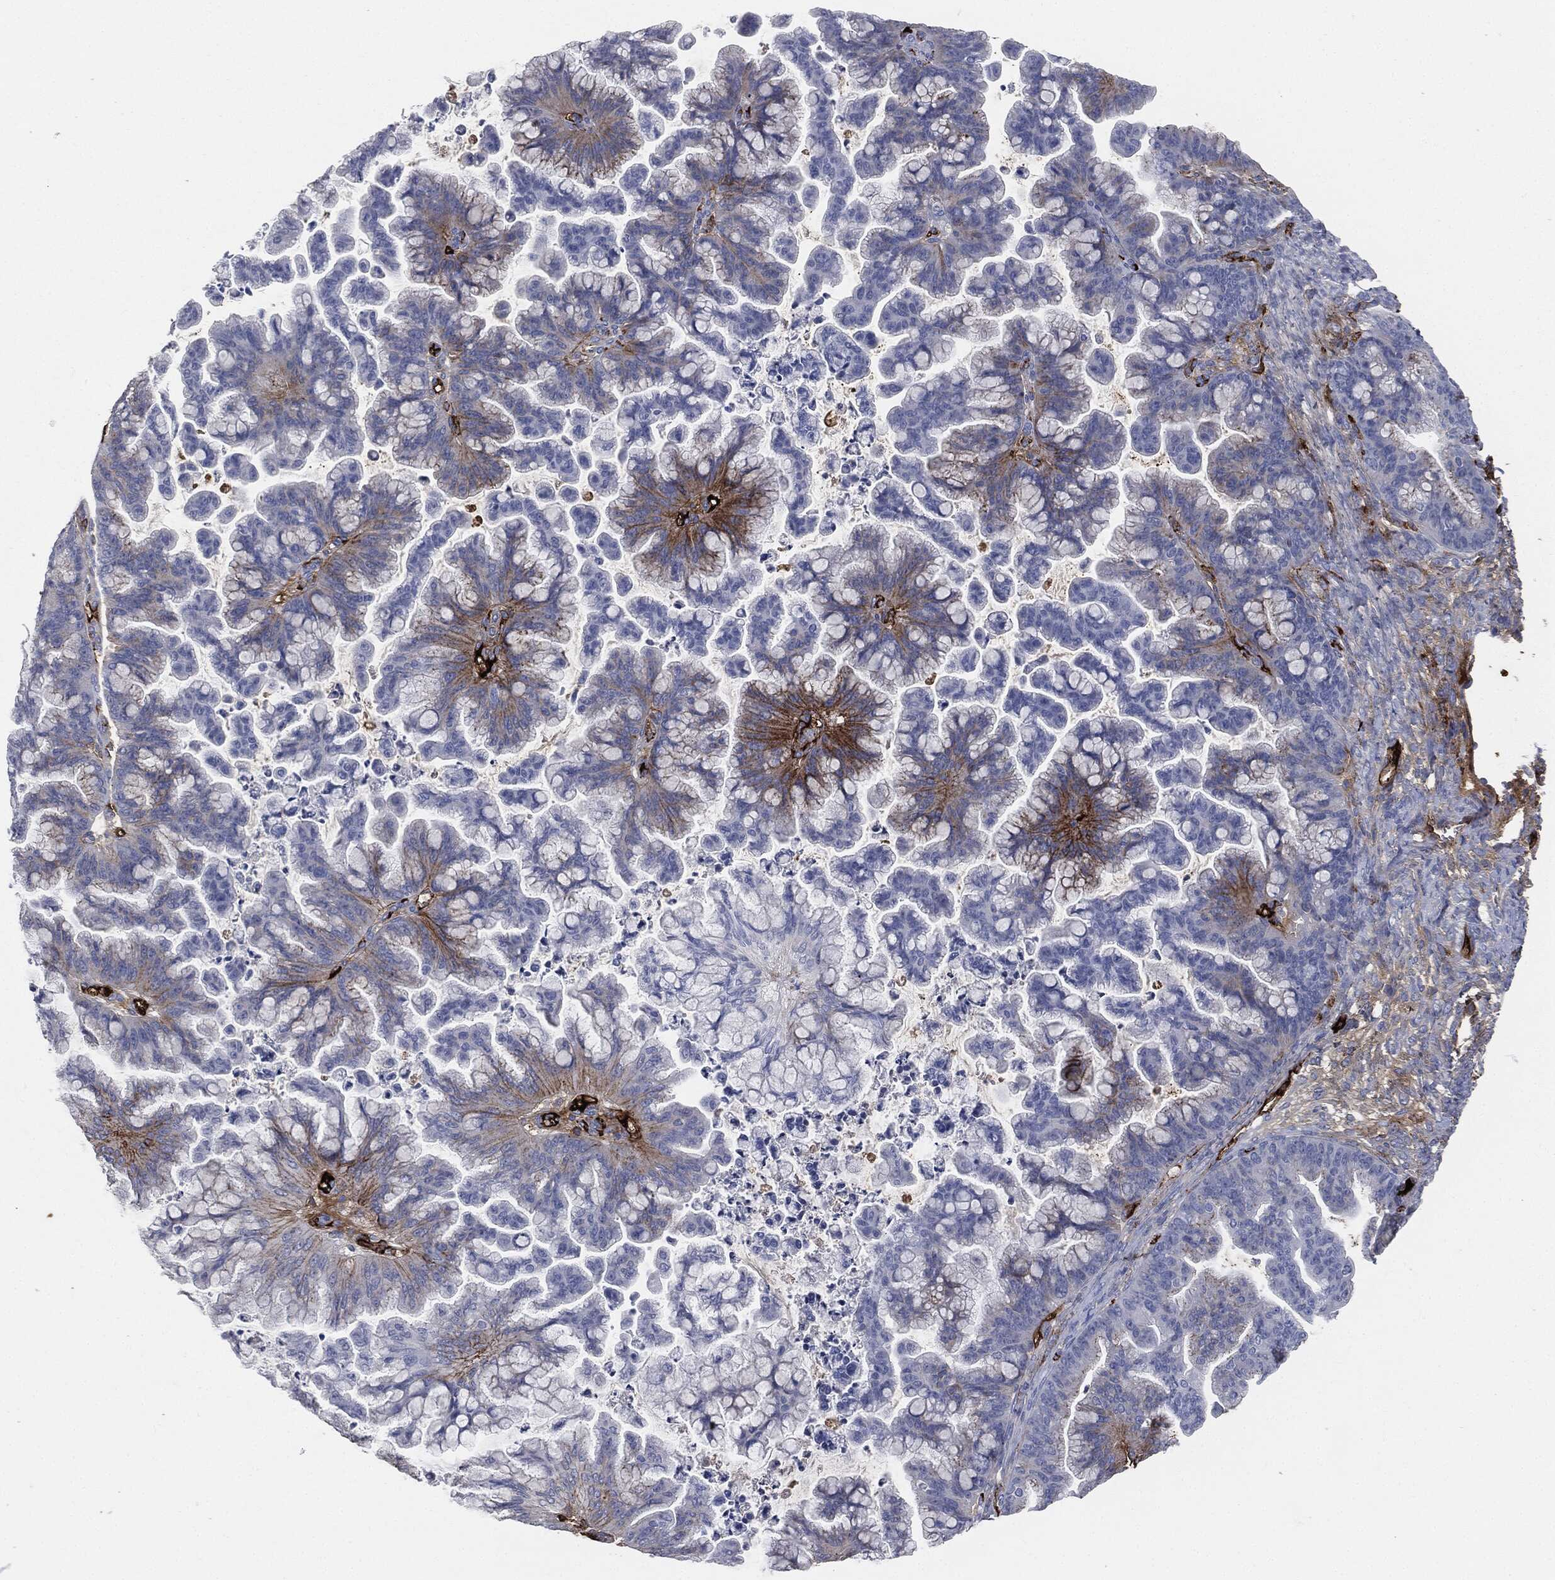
{"staining": {"intensity": "moderate", "quantity": "<25%", "location": "cytoplasmic/membranous"}, "tissue": "ovarian cancer", "cell_type": "Tumor cells", "image_type": "cancer", "snomed": [{"axis": "morphology", "description": "Cystadenocarcinoma, mucinous, NOS"}, {"axis": "topography", "description": "Ovary"}], "caption": "Ovarian cancer (mucinous cystadenocarcinoma) stained for a protein (brown) reveals moderate cytoplasmic/membranous positive positivity in approximately <25% of tumor cells.", "gene": "APOB", "patient": {"sex": "female", "age": 67}}